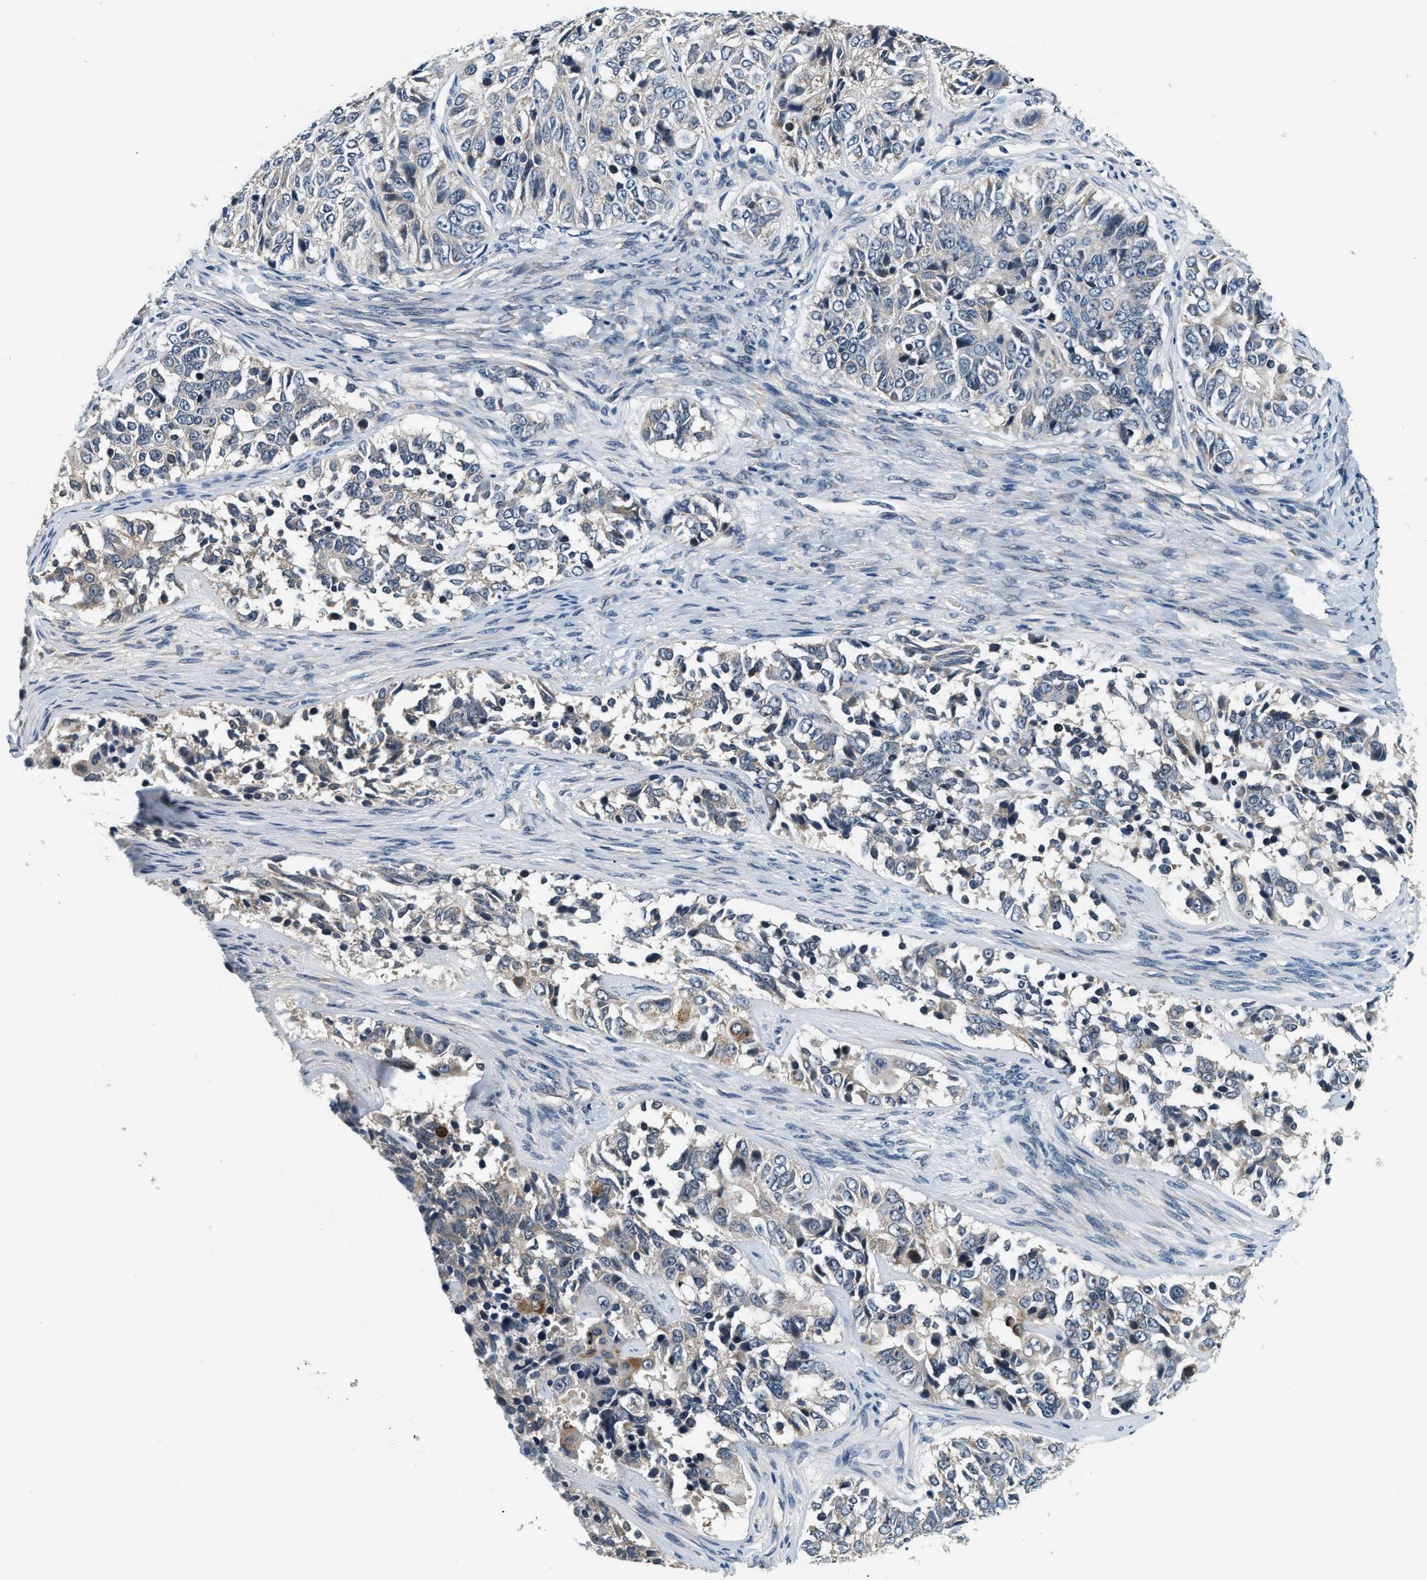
{"staining": {"intensity": "negative", "quantity": "none", "location": "none"}, "tissue": "ovarian cancer", "cell_type": "Tumor cells", "image_type": "cancer", "snomed": [{"axis": "morphology", "description": "Carcinoma, endometroid"}, {"axis": "topography", "description": "Ovary"}], "caption": "Histopathology image shows no significant protein positivity in tumor cells of ovarian cancer (endometroid carcinoma). The staining is performed using DAB brown chromogen with nuclei counter-stained in using hematoxylin.", "gene": "YAE1", "patient": {"sex": "female", "age": 51}}